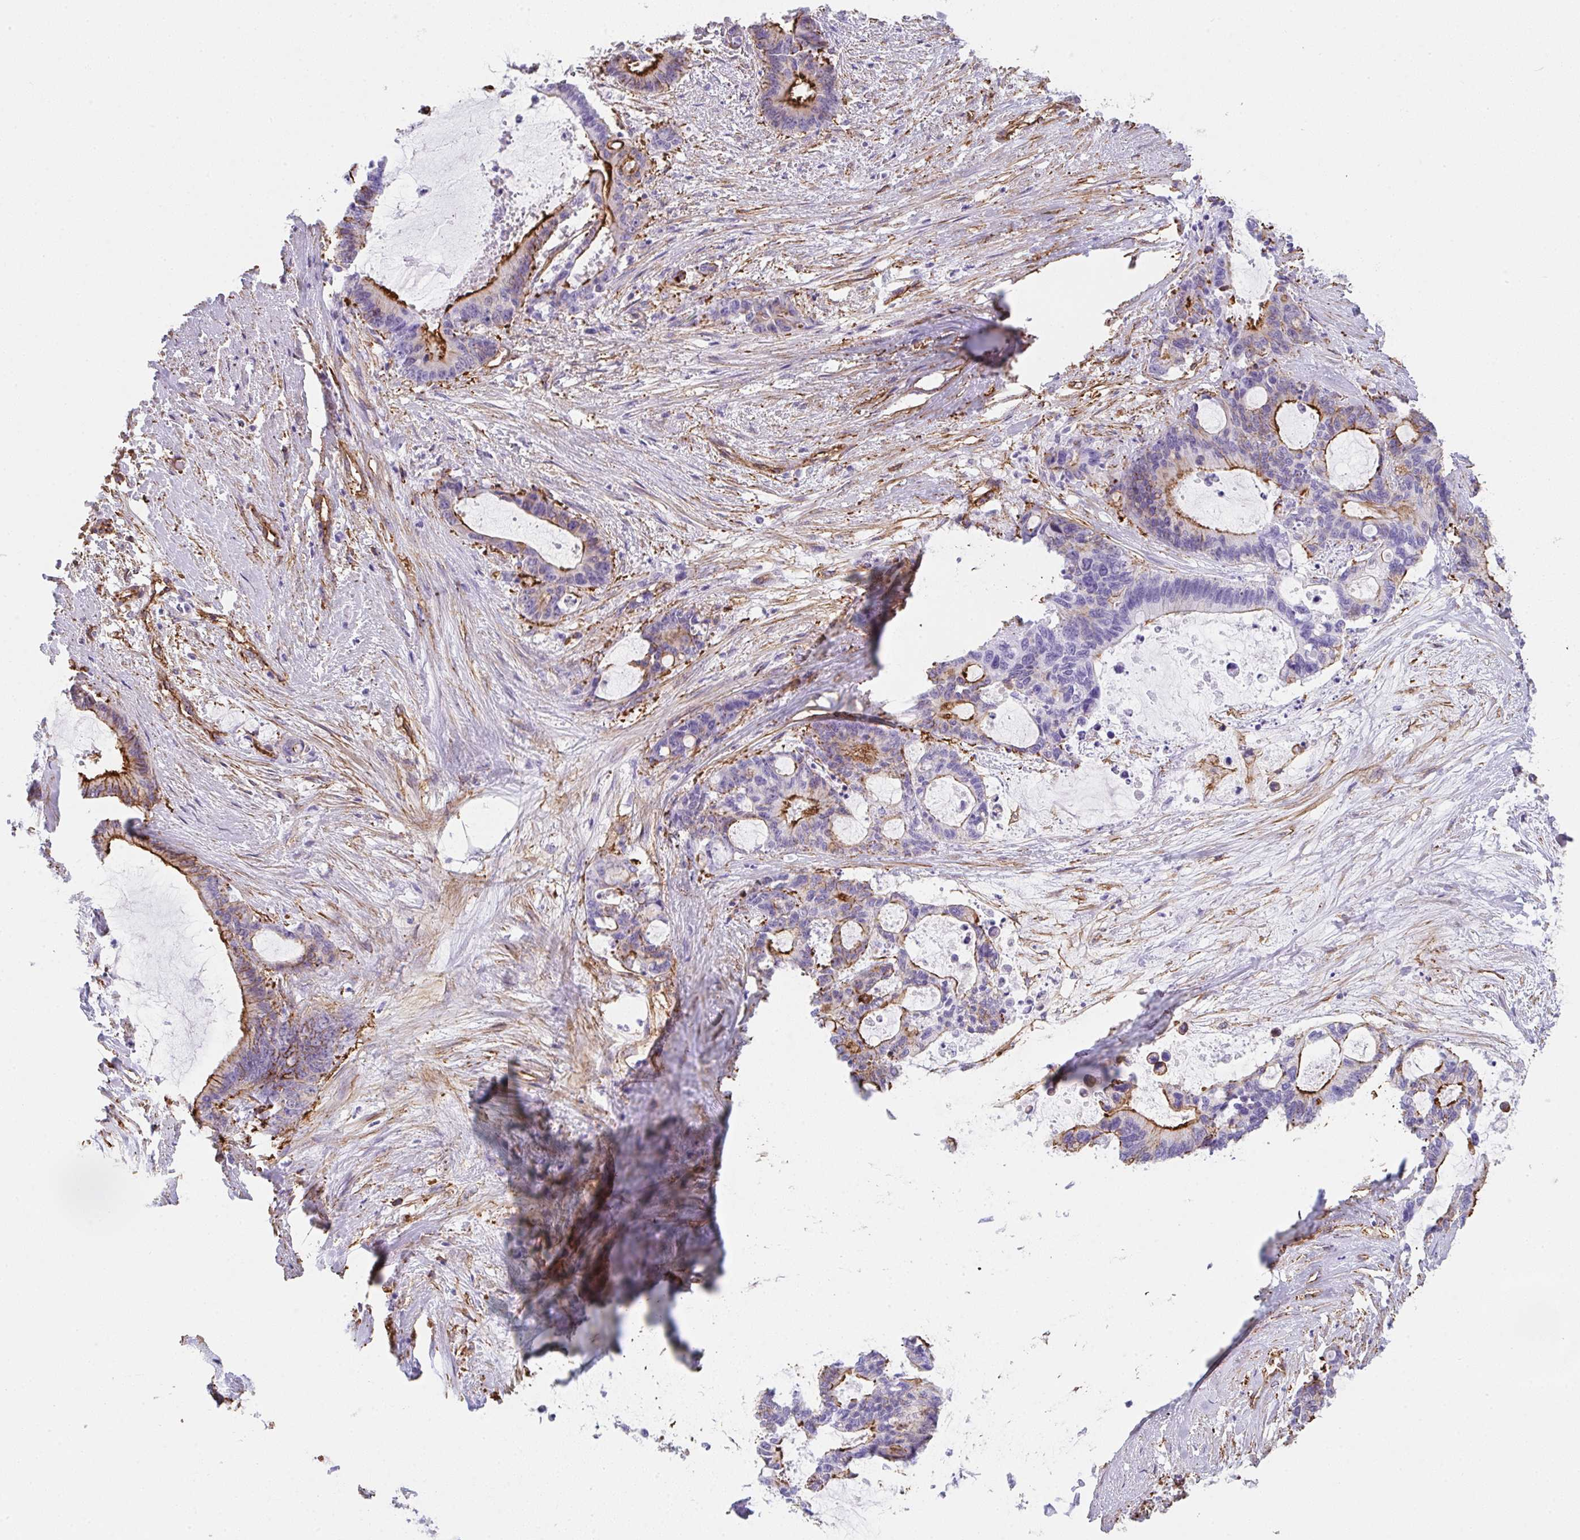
{"staining": {"intensity": "strong", "quantity": "<25%", "location": "cytoplasmic/membranous"}, "tissue": "liver cancer", "cell_type": "Tumor cells", "image_type": "cancer", "snomed": [{"axis": "morphology", "description": "Normal tissue, NOS"}, {"axis": "morphology", "description": "Cholangiocarcinoma"}, {"axis": "topography", "description": "Liver"}, {"axis": "topography", "description": "Peripheral nerve tissue"}], "caption": "Liver cholangiocarcinoma stained with a protein marker demonstrates strong staining in tumor cells.", "gene": "DBN1", "patient": {"sex": "female", "age": 73}}